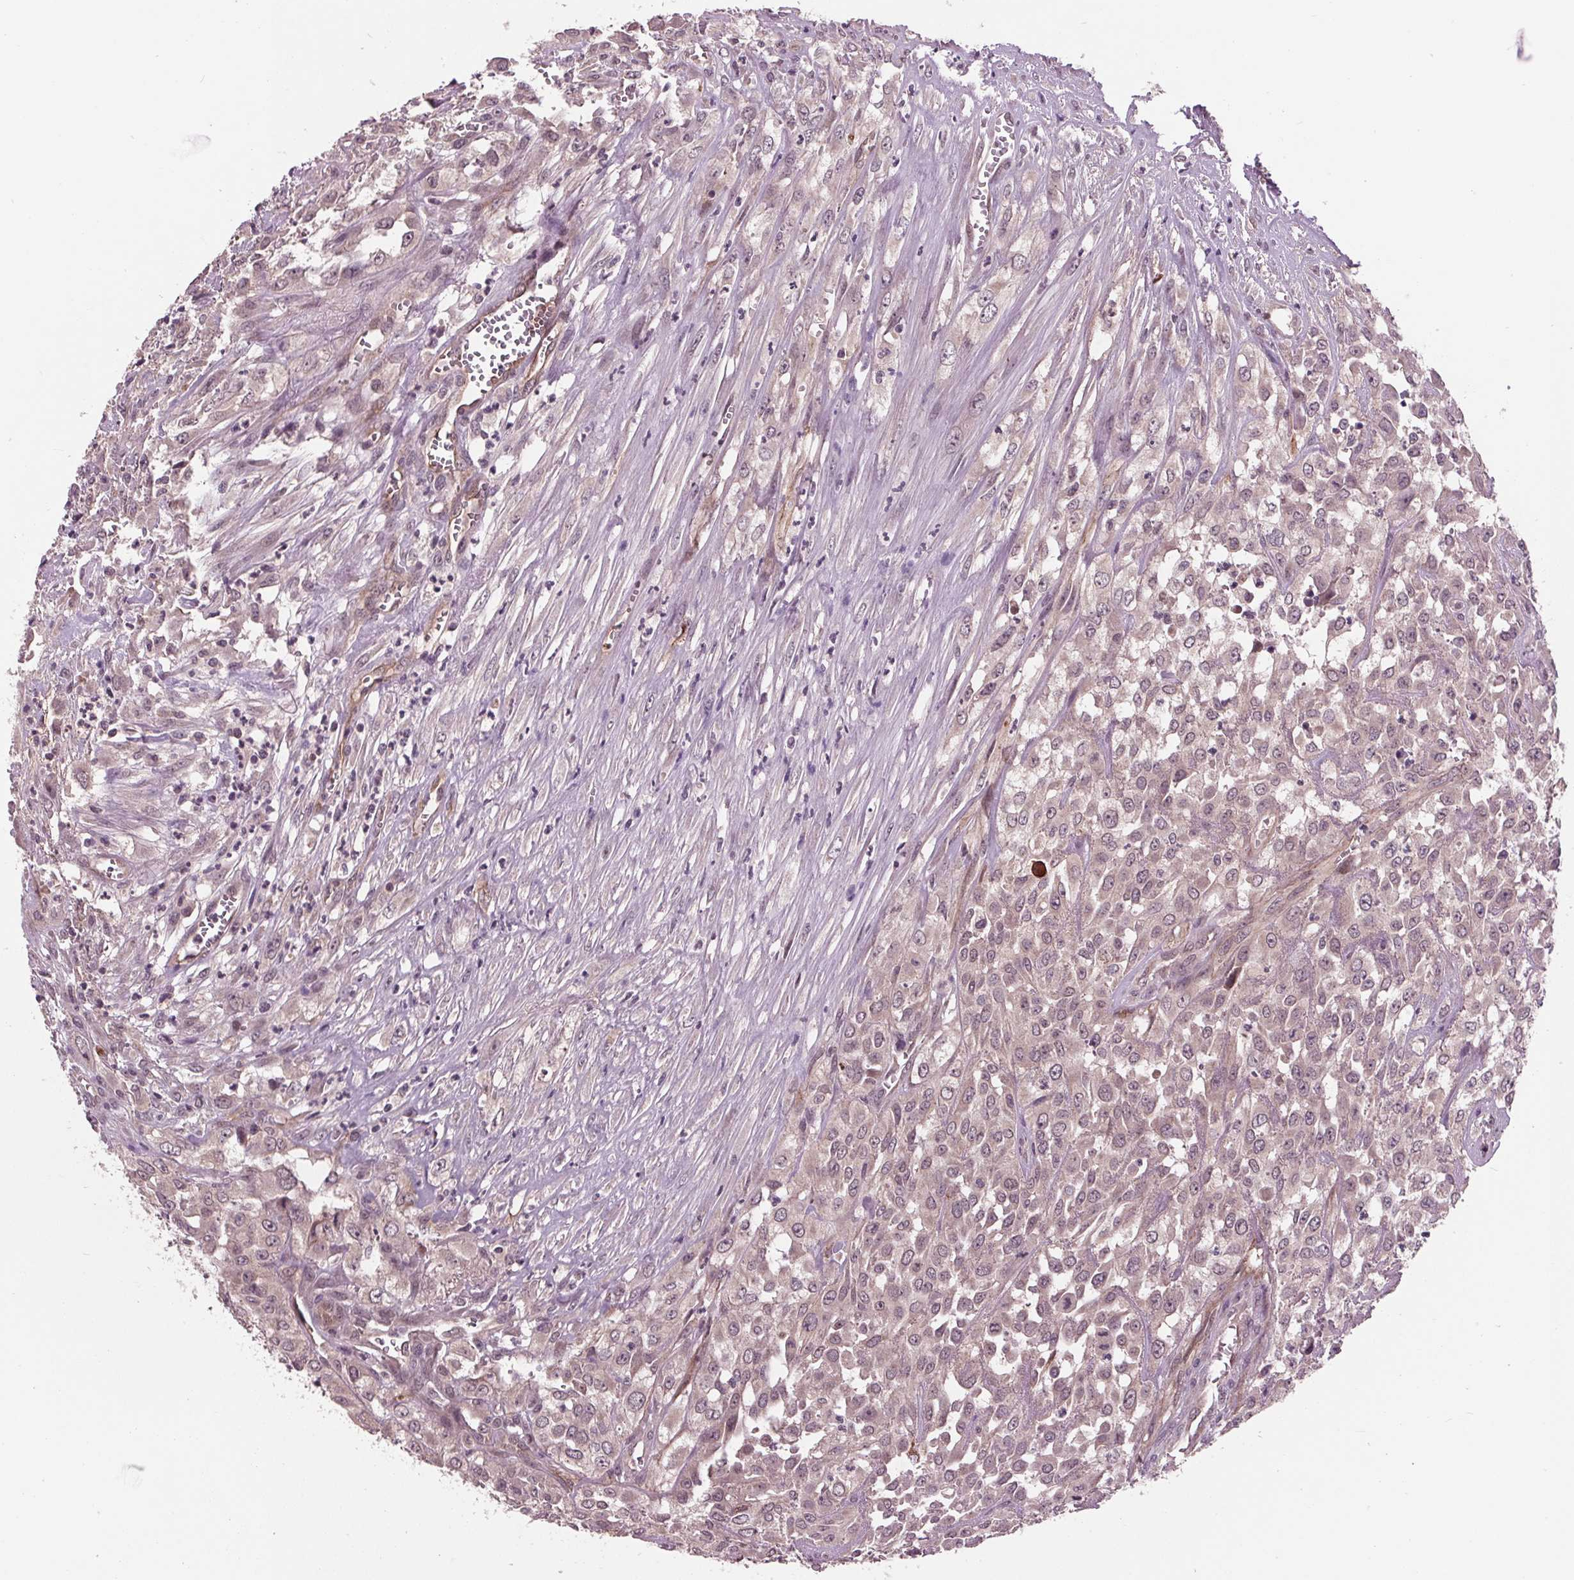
{"staining": {"intensity": "strong", "quantity": "<25%", "location": "cytoplasmic/membranous"}, "tissue": "urothelial cancer", "cell_type": "Tumor cells", "image_type": "cancer", "snomed": [{"axis": "morphology", "description": "Urothelial carcinoma, High grade"}, {"axis": "topography", "description": "Urinary bladder"}], "caption": "This is a photomicrograph of IHC staining of urothelial cancer, which shows strong expression in the cytoplasmic/membranous of tumor cells.", "gene": "MAPK8", "patient": {"sex": "male", "age": 67}}